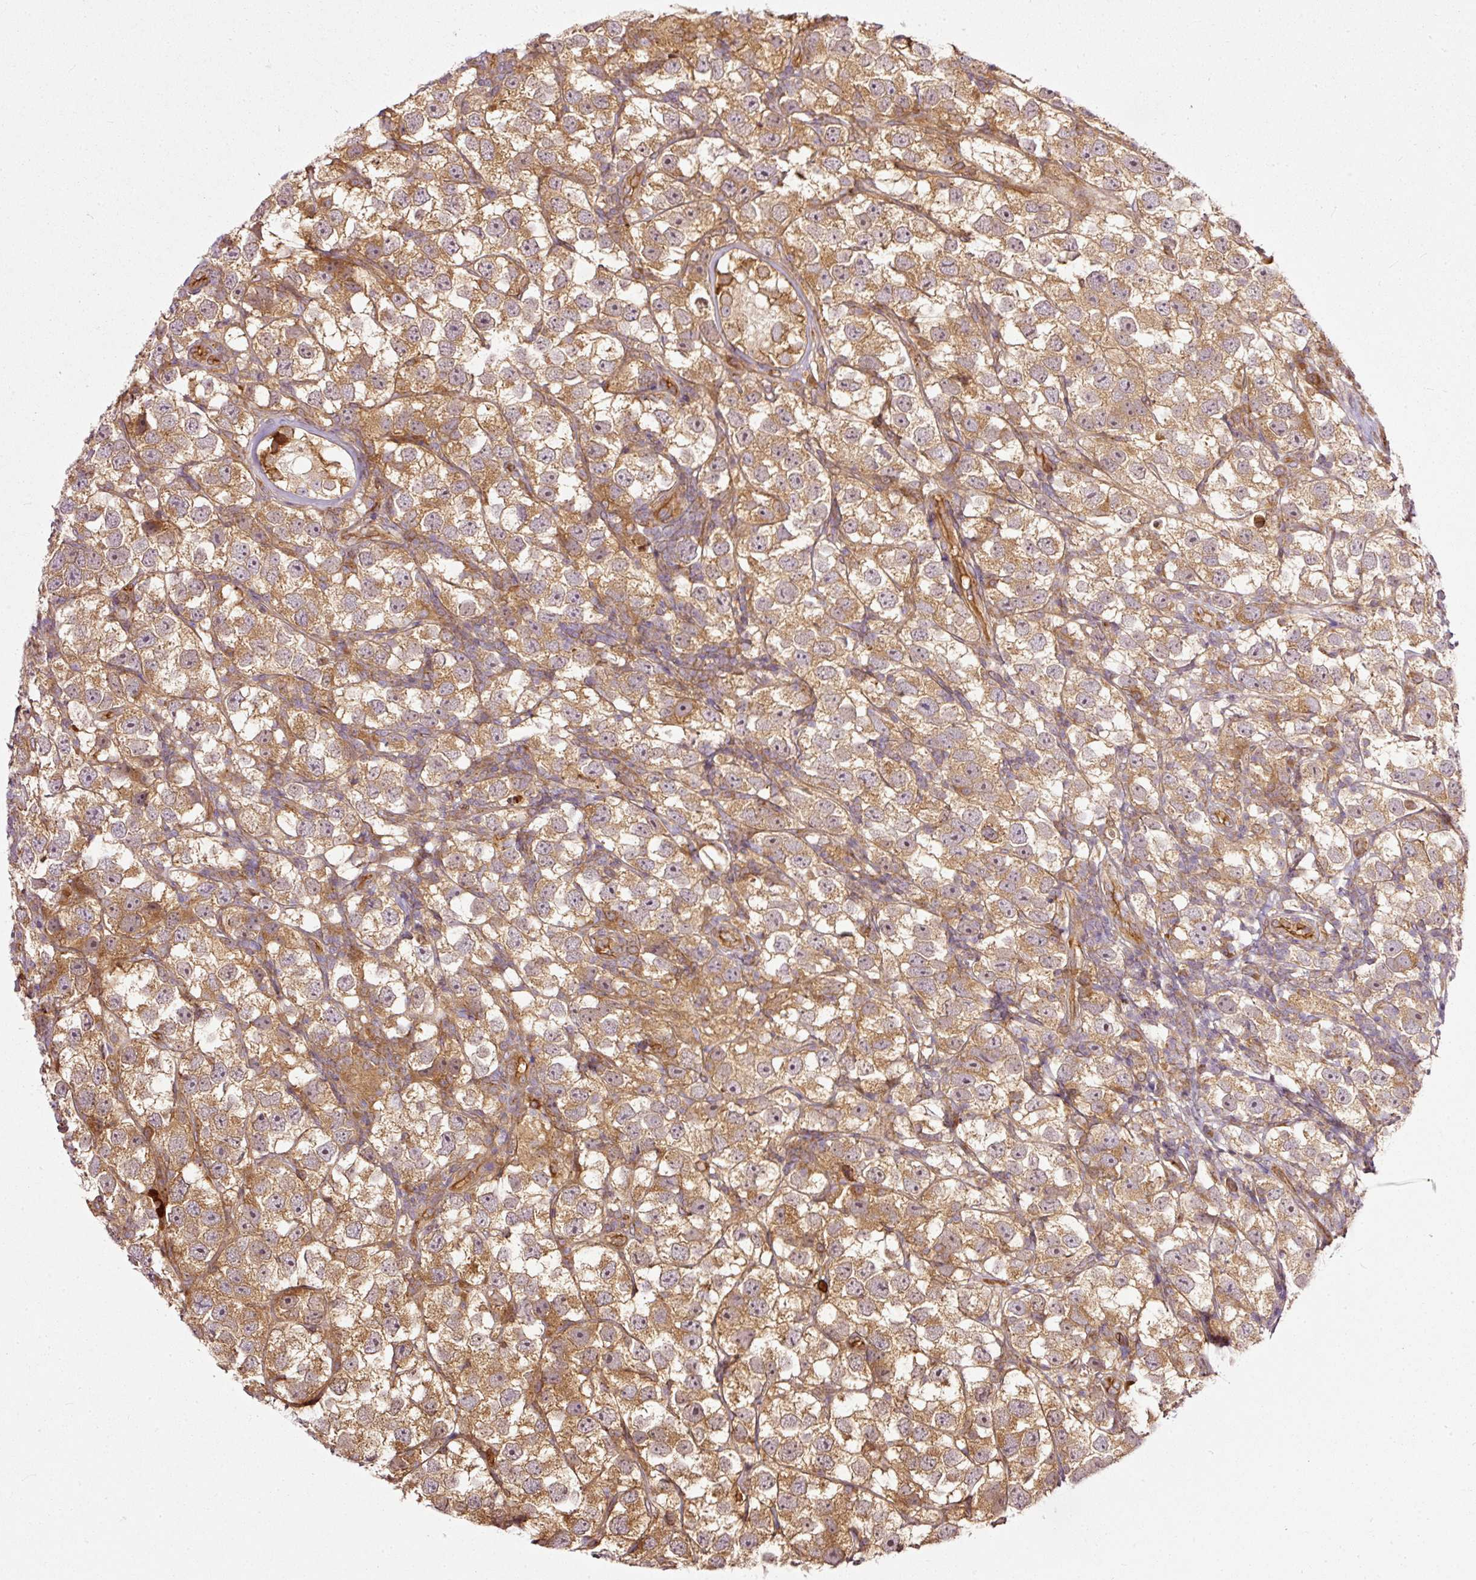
{"staining": {"intensity": "moderate", "quantity": ">75%", "location": "cytoplasmic/membranous"}, "tissue": "testis cancer", "cell_type": "Tumor cells", "image_type": "cancer", "snomed": [{"axis": "morphology", "description": "Seminoma, NOS"}, {"axis": "topography", "description": "Testis"}], "caption": "Testis seminoma stained for a protein (brown) demonstrates moderate cytoplasmic/membranous positive positivity in about >75% of tumor cells.", "gene": "MIF4GD", "patient": {"sex": "male", "age": 26}}